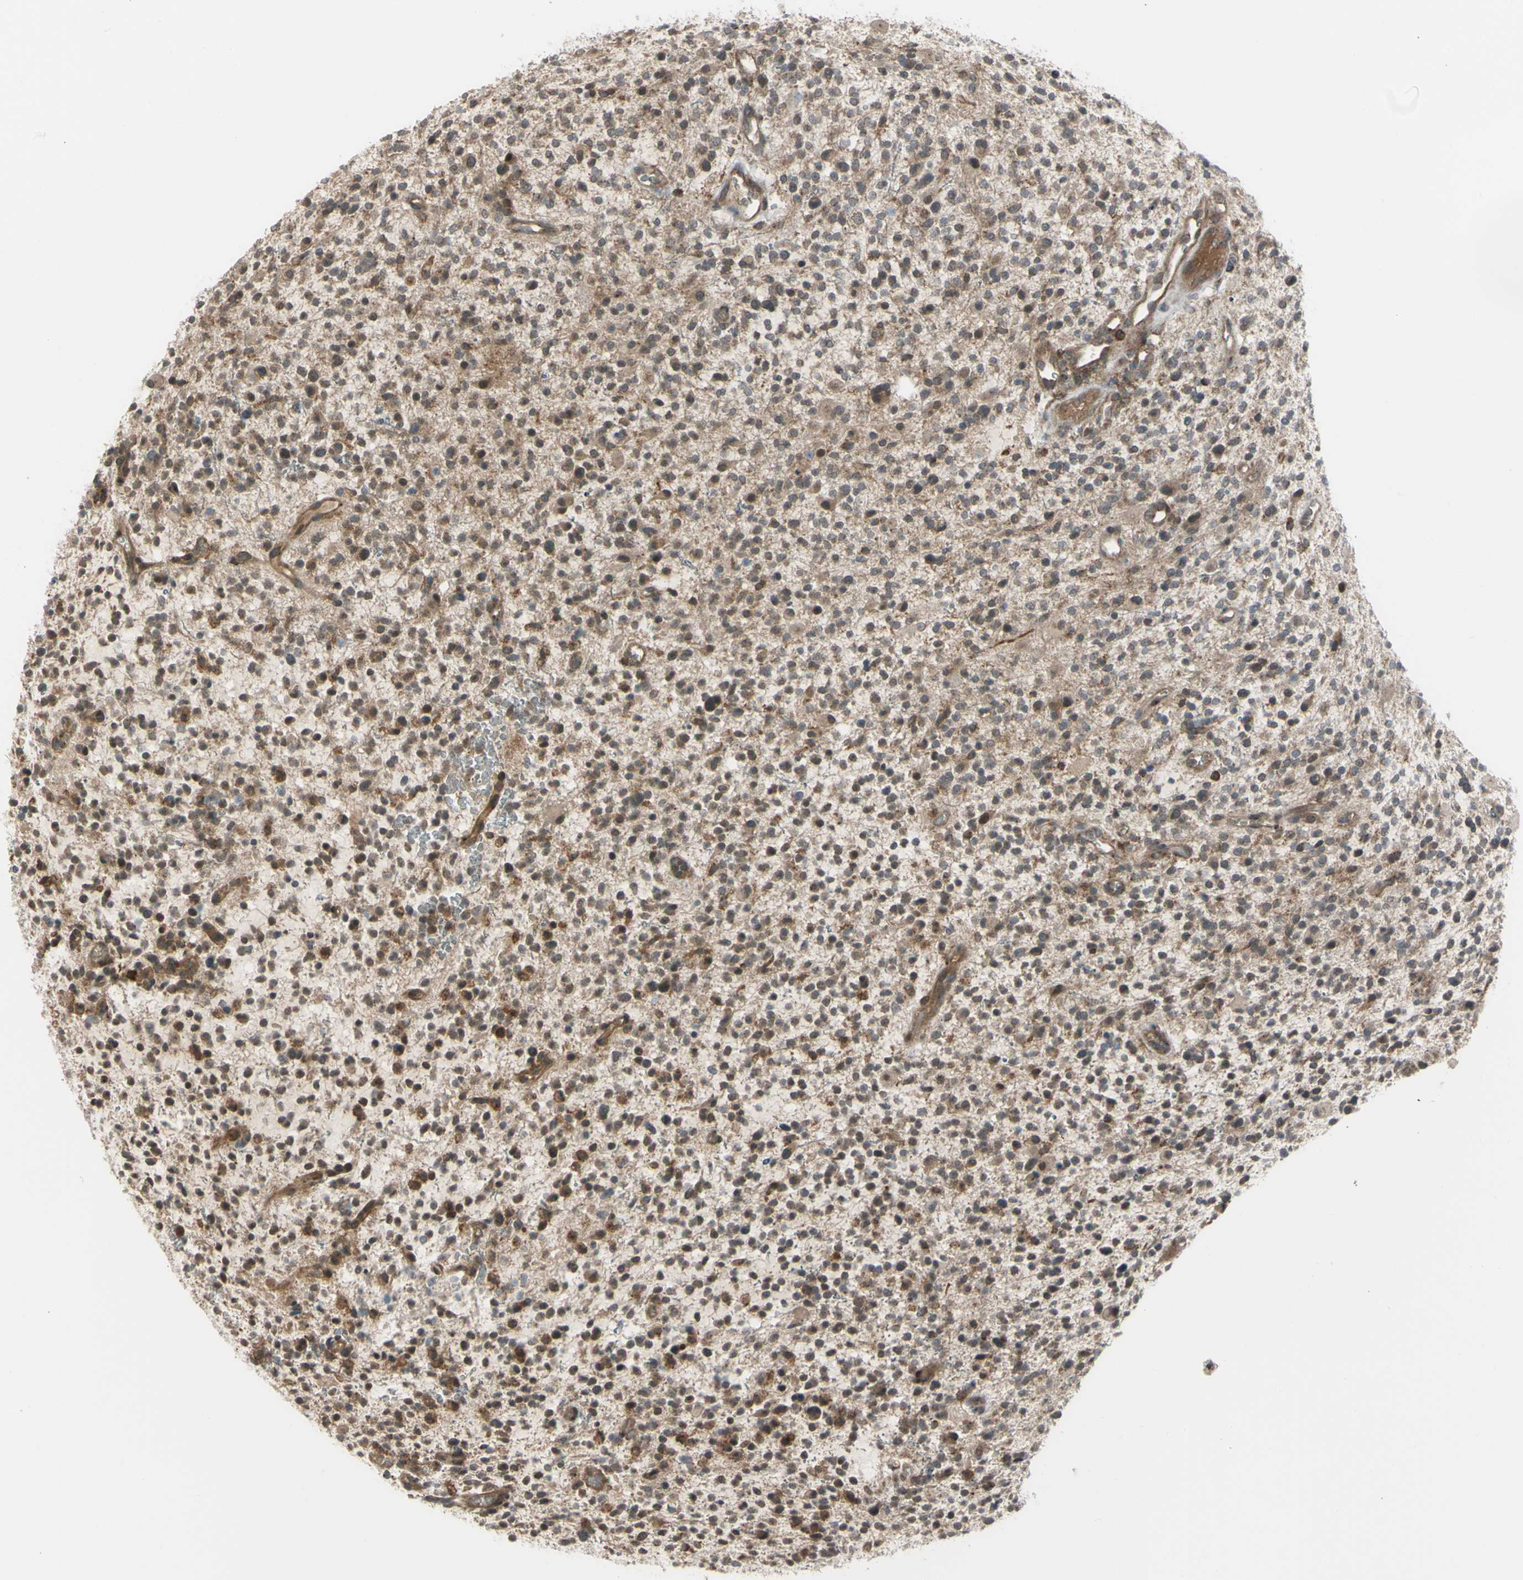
{"staining": {"intensity": "weak", "quantity": "25%-75%", "location": "cytoplasmic/membranous,nuclear"}, "tissue": "glioma", "cell_type": "Tumor cells", "image_type": "cancer", "snomed": [{"axis": "morphology", "description": "Glioma, malignant, High grade"}, {"axis": "topography", "description": "Brain"}], "caption": "A micrograph of human glioma stained for a protein shows weak cytoplasmic/membranous and nuclear brown staining in tumor cells.", "gene": "FLII", "patient": {"sex": "male", "age": 48}}